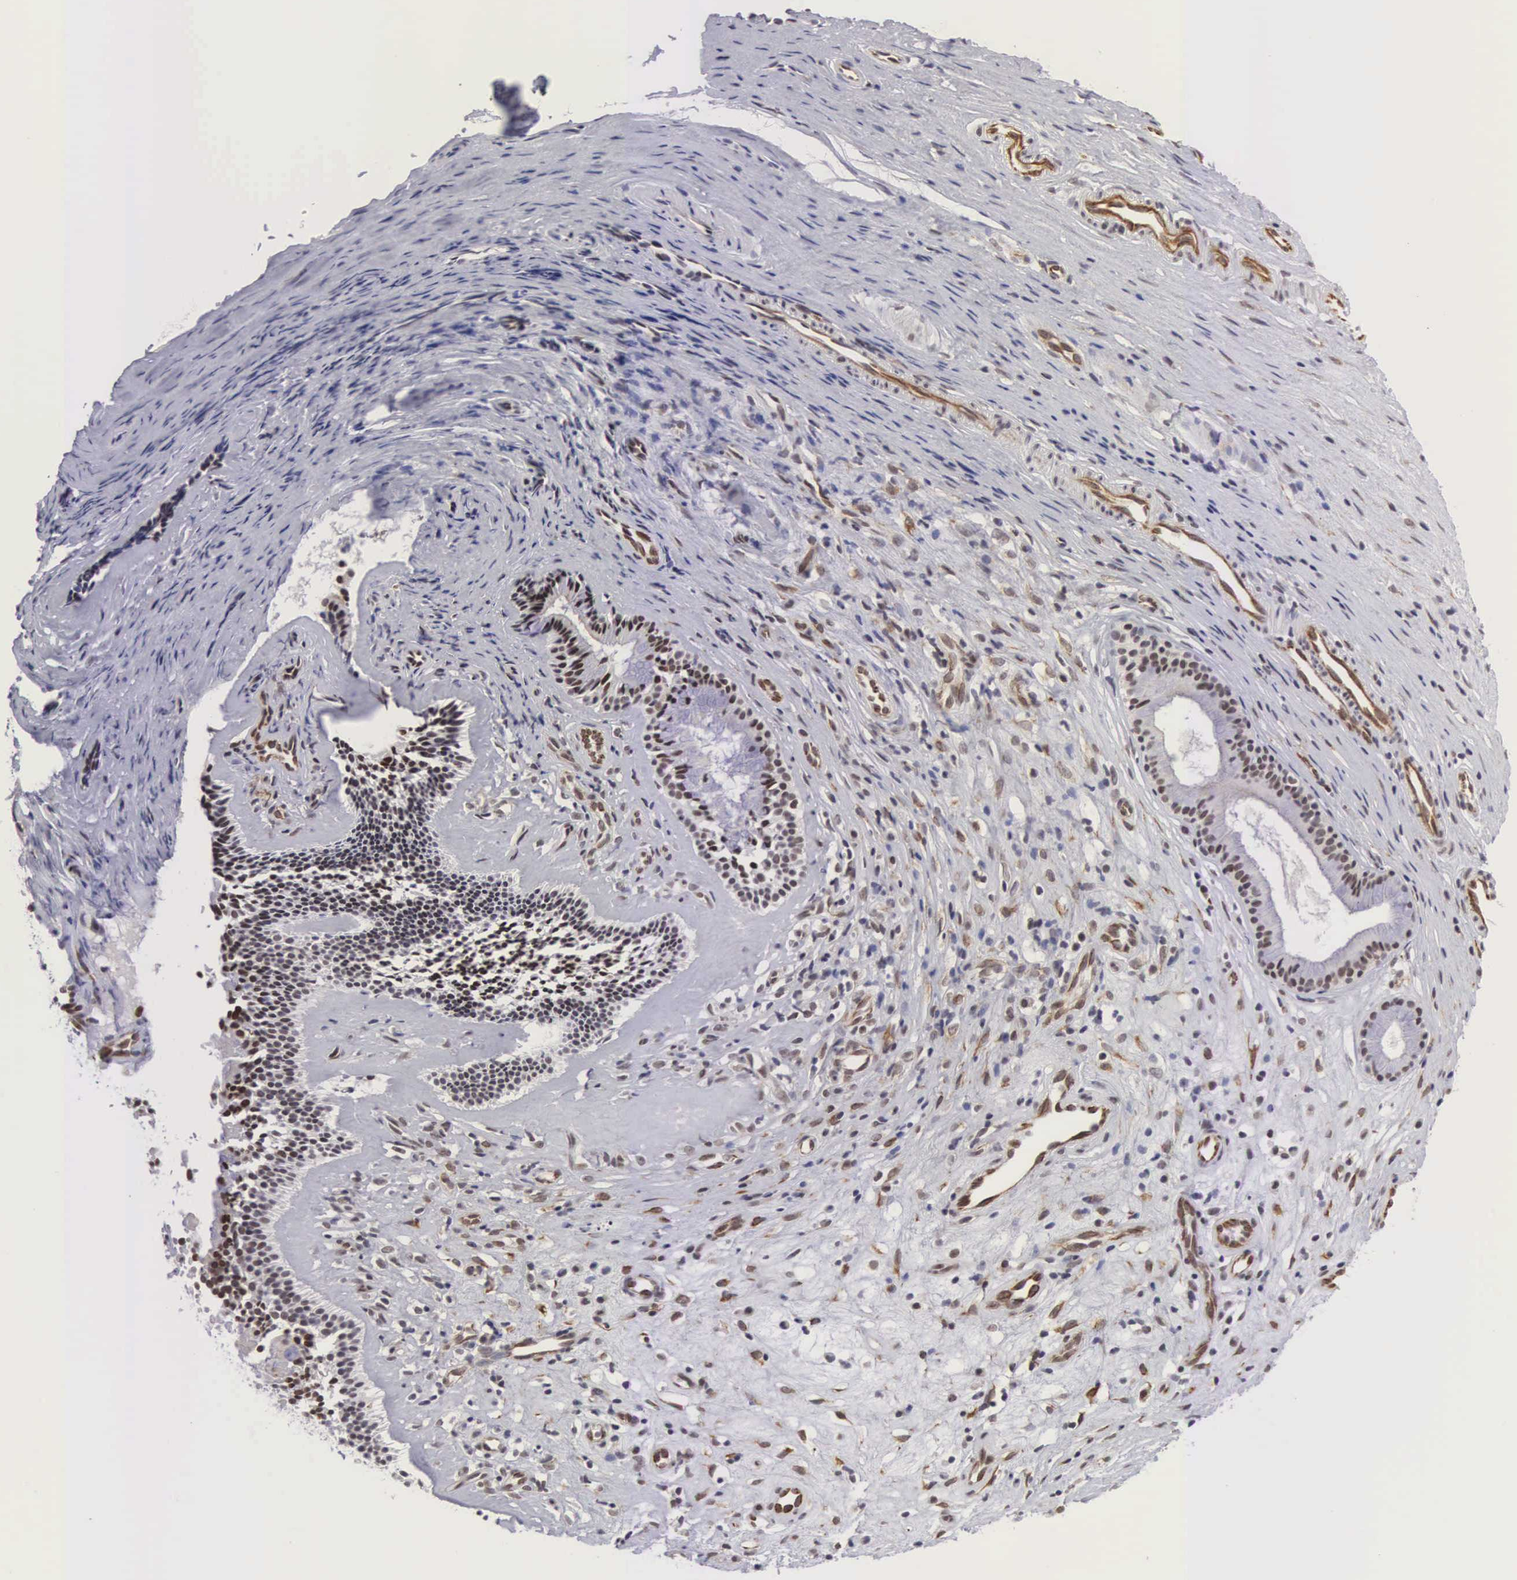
{"staining": {"intensity": "strong", "quantity": ">75%", "location": "nuclear"}, "tissue": "nasopharynx", "cell_type": "Respiratory epithelial cells", "image_type": "normal", "snomed": [{"axis": "morphology", "description": "Normal tissue, NOS"}, {"axis": "topography", "description": "Nasopharynx"}], "caption": "Nasopharynx stained with a brown dye demonstrates strong nuclear positive positivity in approximately >75% of respiratory epithelial cells.", "gene": "MORC2", "patient": {"sex": "female", "age": 78}}